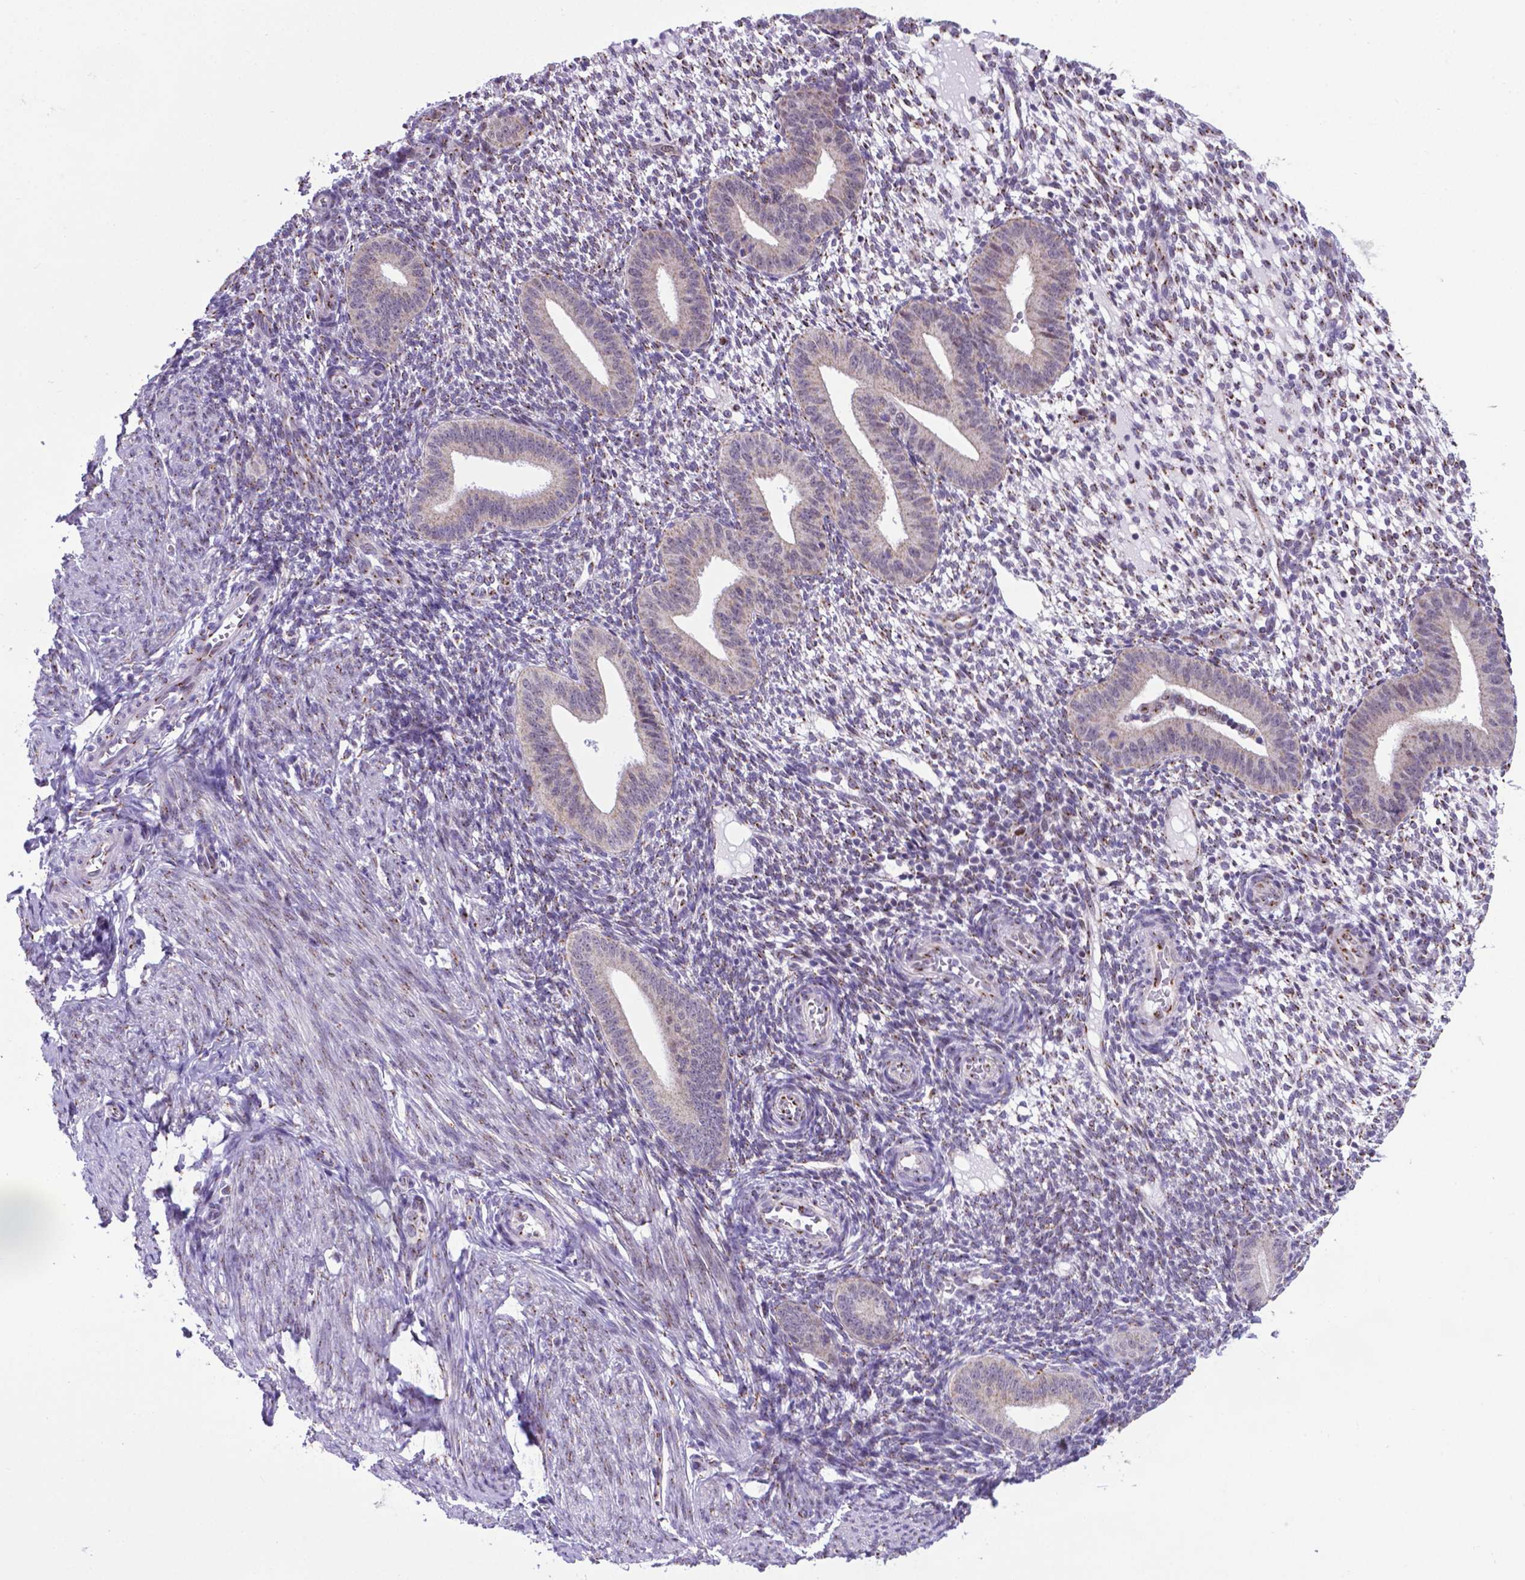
{"staining": {"intensity": "moderate", "quantity": "25%-75%", "location": "cytoplasmic/membranous"}, "tissue": "endometrium", "cell_type": "Cells in endometrial stroma", "image_type": "normal", "snomed": [{"axis": "morphology", "description": "Normal tissue, NOS"}, {"axis": "topography", "description": "Endometrium"}], "caption": "Immunohistochemical staining of normal endometrium demonstrates 25%-75% levels of moderate cytoplasmic/membranous protein positivity in about 25%-75% of cells in endometrial stroma. (Stains: DAB (3,3'-diaminobenzidine) in brown, nuclei in blue, Microscopy: brightfield microscopy at high magnification).", "gene": "MRPL10", "patient": {"sex": "female", "age": 40}}